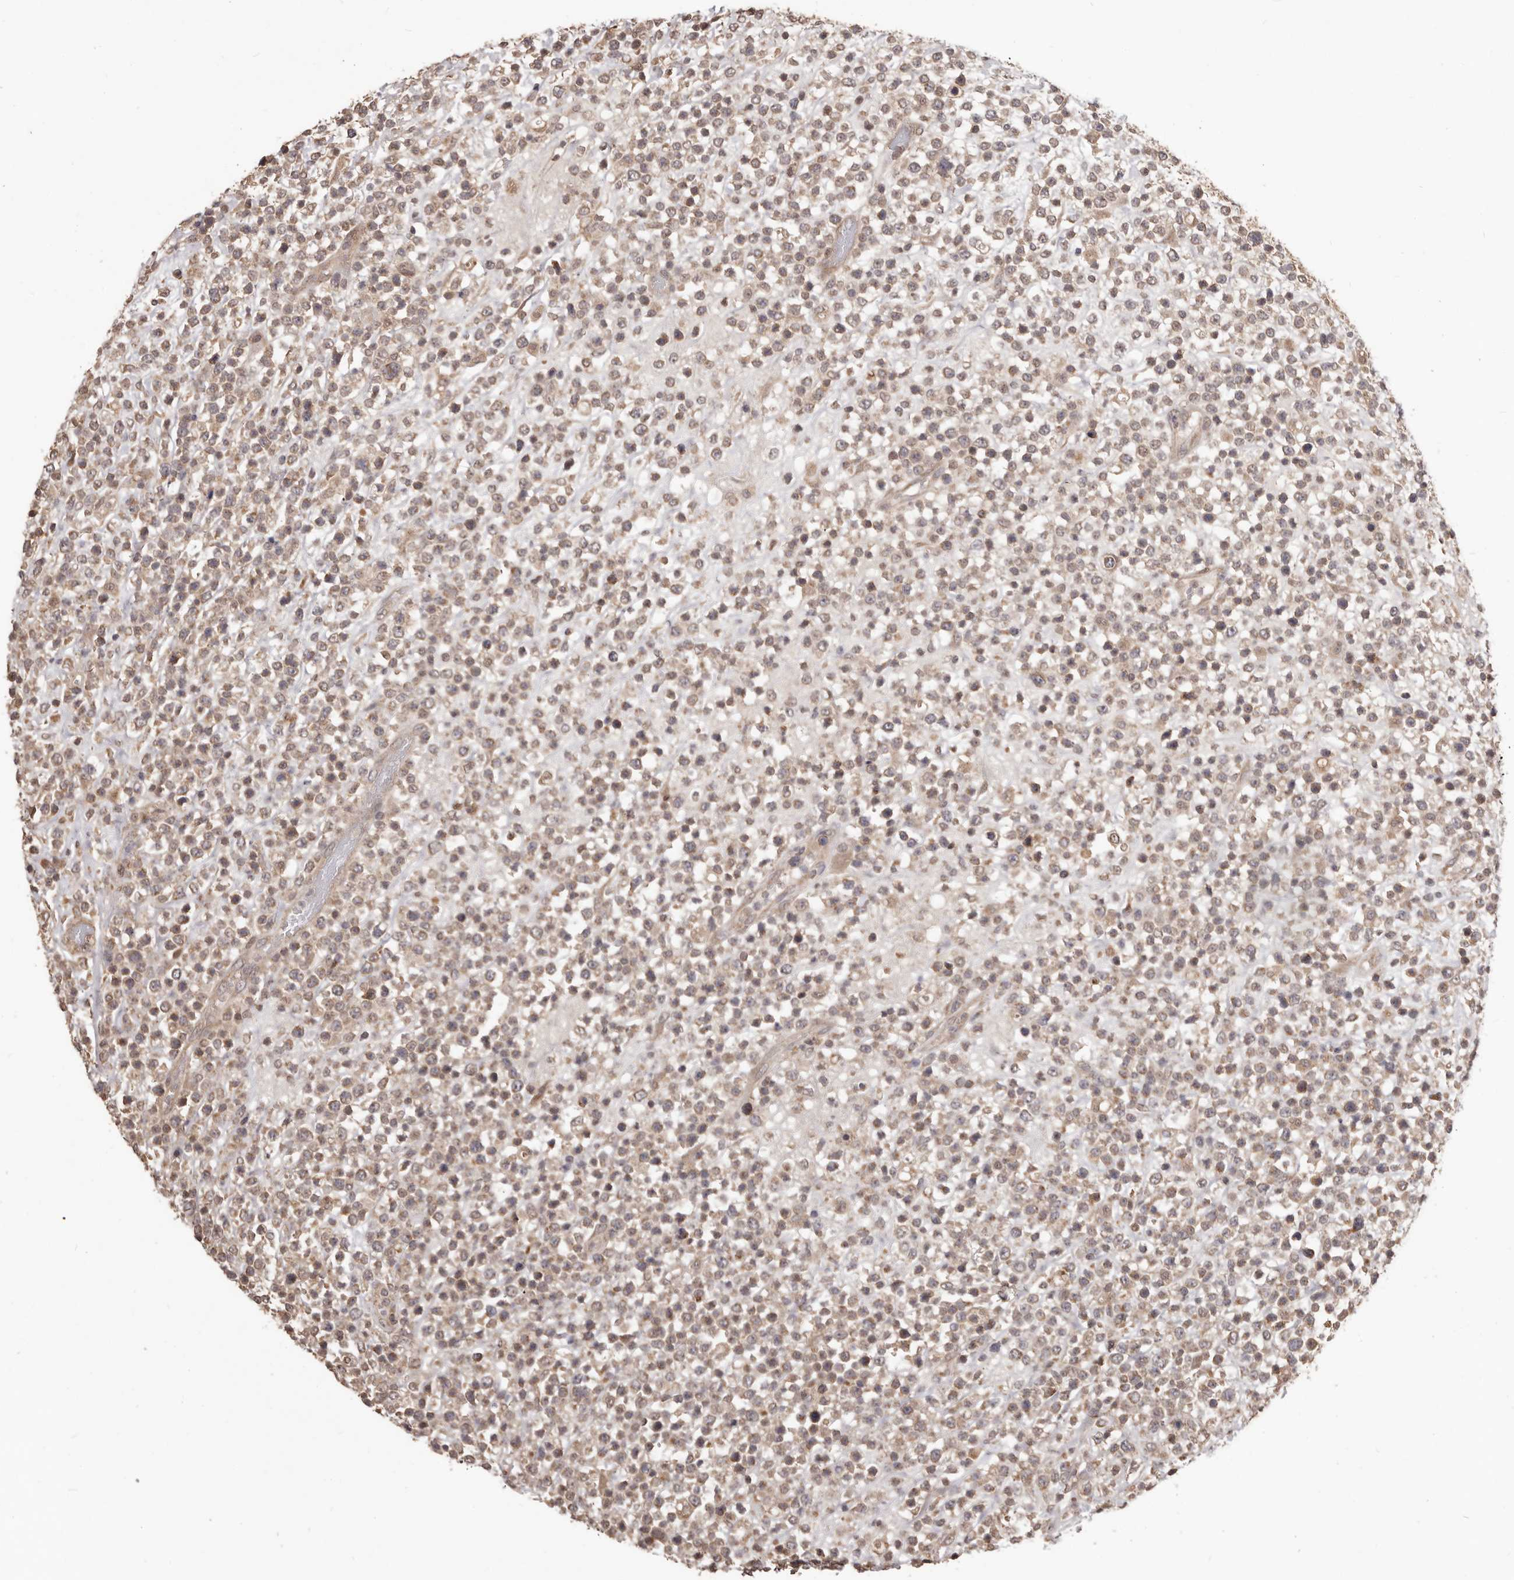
{"staining": {"intensity": "weak", "quantity": ">75%", "location": "cytoplasmic/membranous"}, "tissue": "lymphoma", "cell_type": "Tumor cells", "image_type": "cancer", "snomed": [{"axis": "morphology", "description": "Malignant lymphoma, non-Hodgkin's type, High grade"}, {"axis": "topography", "description": "Colon"}], "caption": "A micrograph of malignant lymphoma, non-Hodgkin's type (high-grade) stained for a protein exhibits weak cytoplasmic/membranous brown staining in tumor cells.", "gene": "MTO1", "patient": {"sex": "female", "age": 53}}